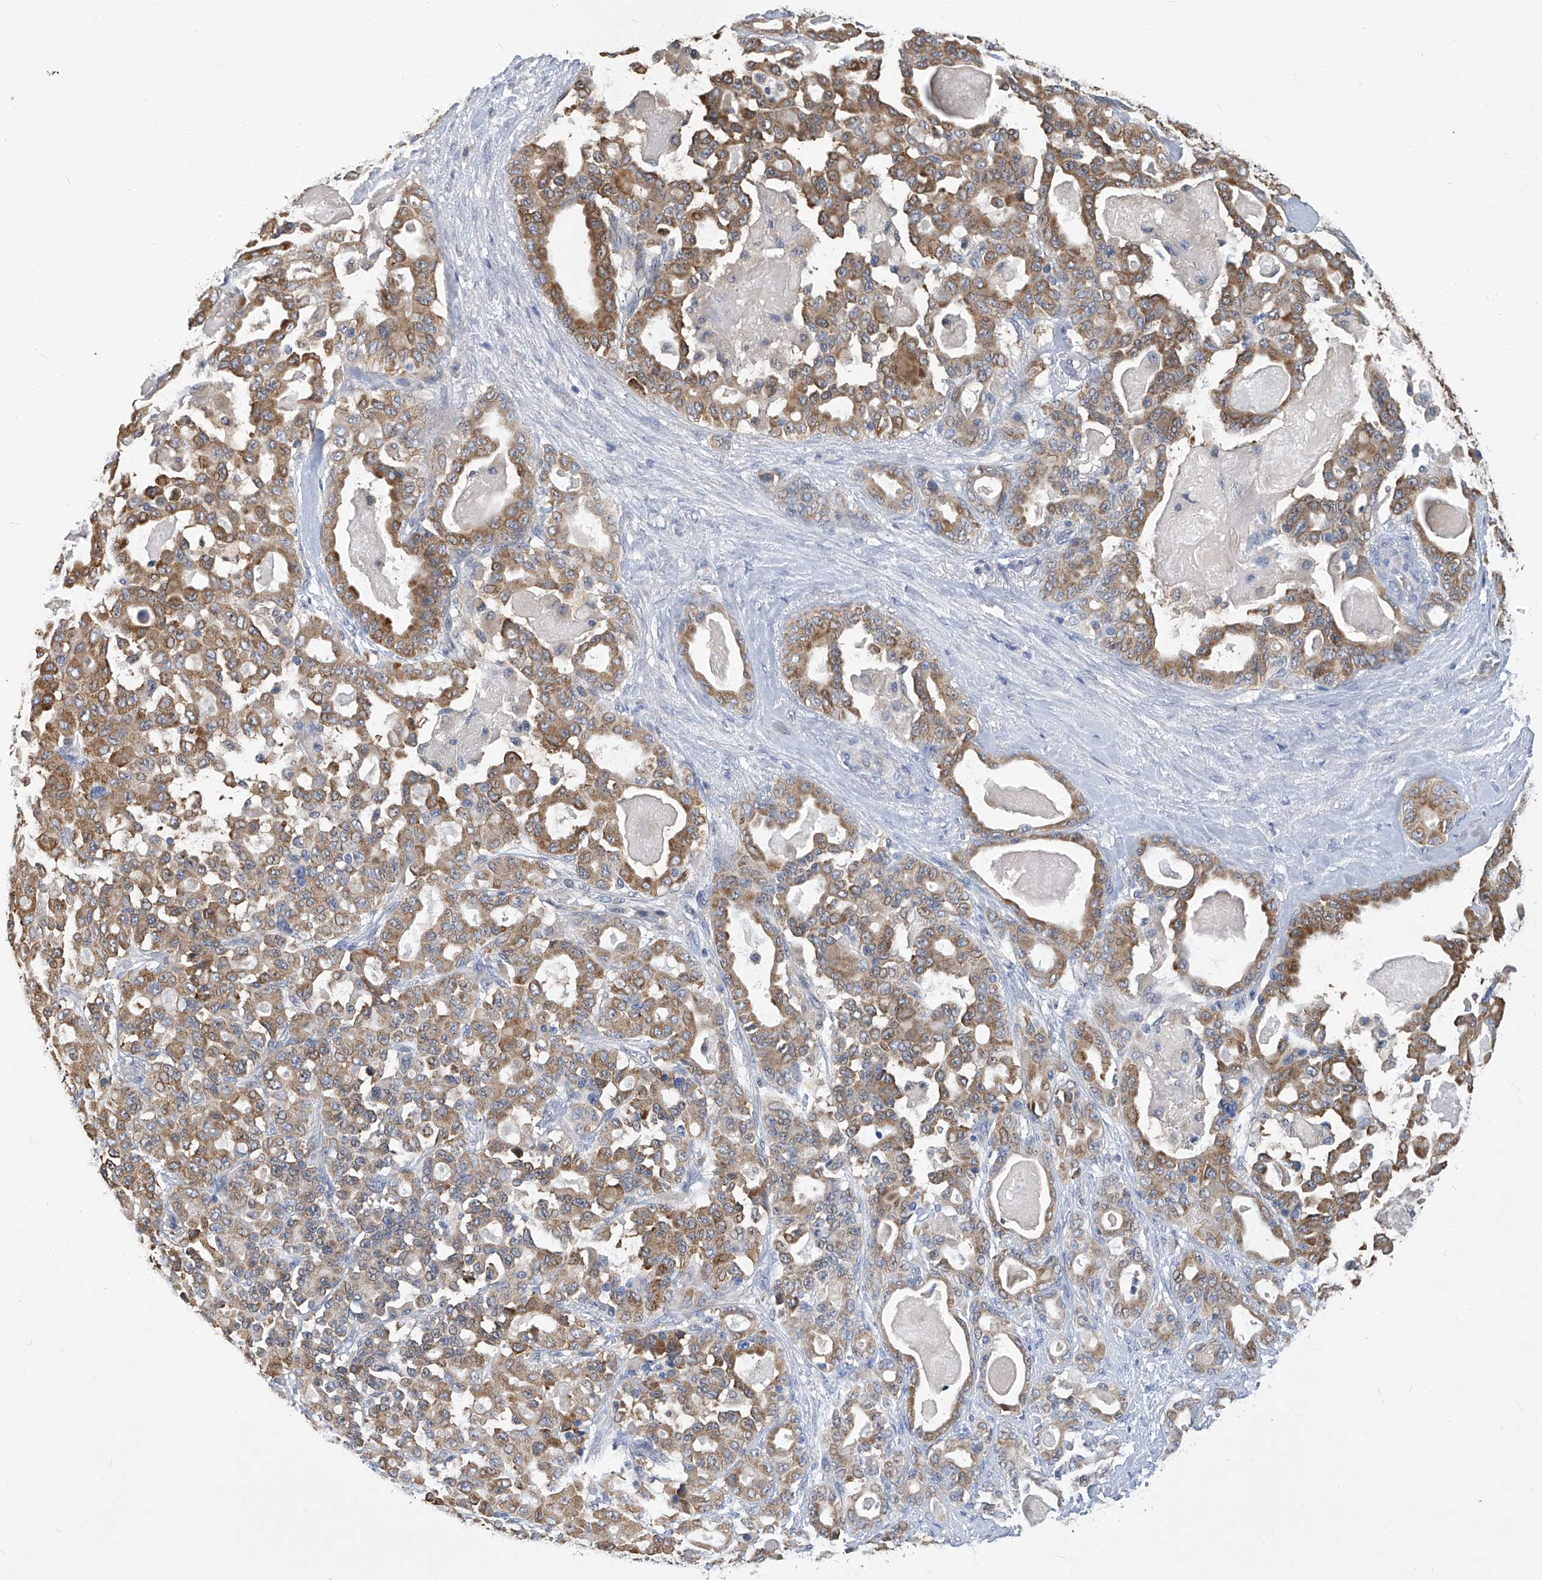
{"staining": {"intensity": "moderate", "quantity": ">75%", "location": "cytoplasmic/membranous"}, "tissue": "pancreatic cancer", "cell_type": "Tumor cells", "image_type": "cancer", "snomed": [{"axis": "morphology", "description": "Adenocarcinoma, NOS"}, {"axis": "topography", "description": "Pancreas"}], "caption": "Approximately >75% of tumor cells in human adenocarcinoma (pancreatic) reveal moderate cytoplasmic/membranous protein expression as visualized by brown immunohistochemical staining.", "gene": "TGFBR1", "patient": {"sex": "male", "age": 63}}